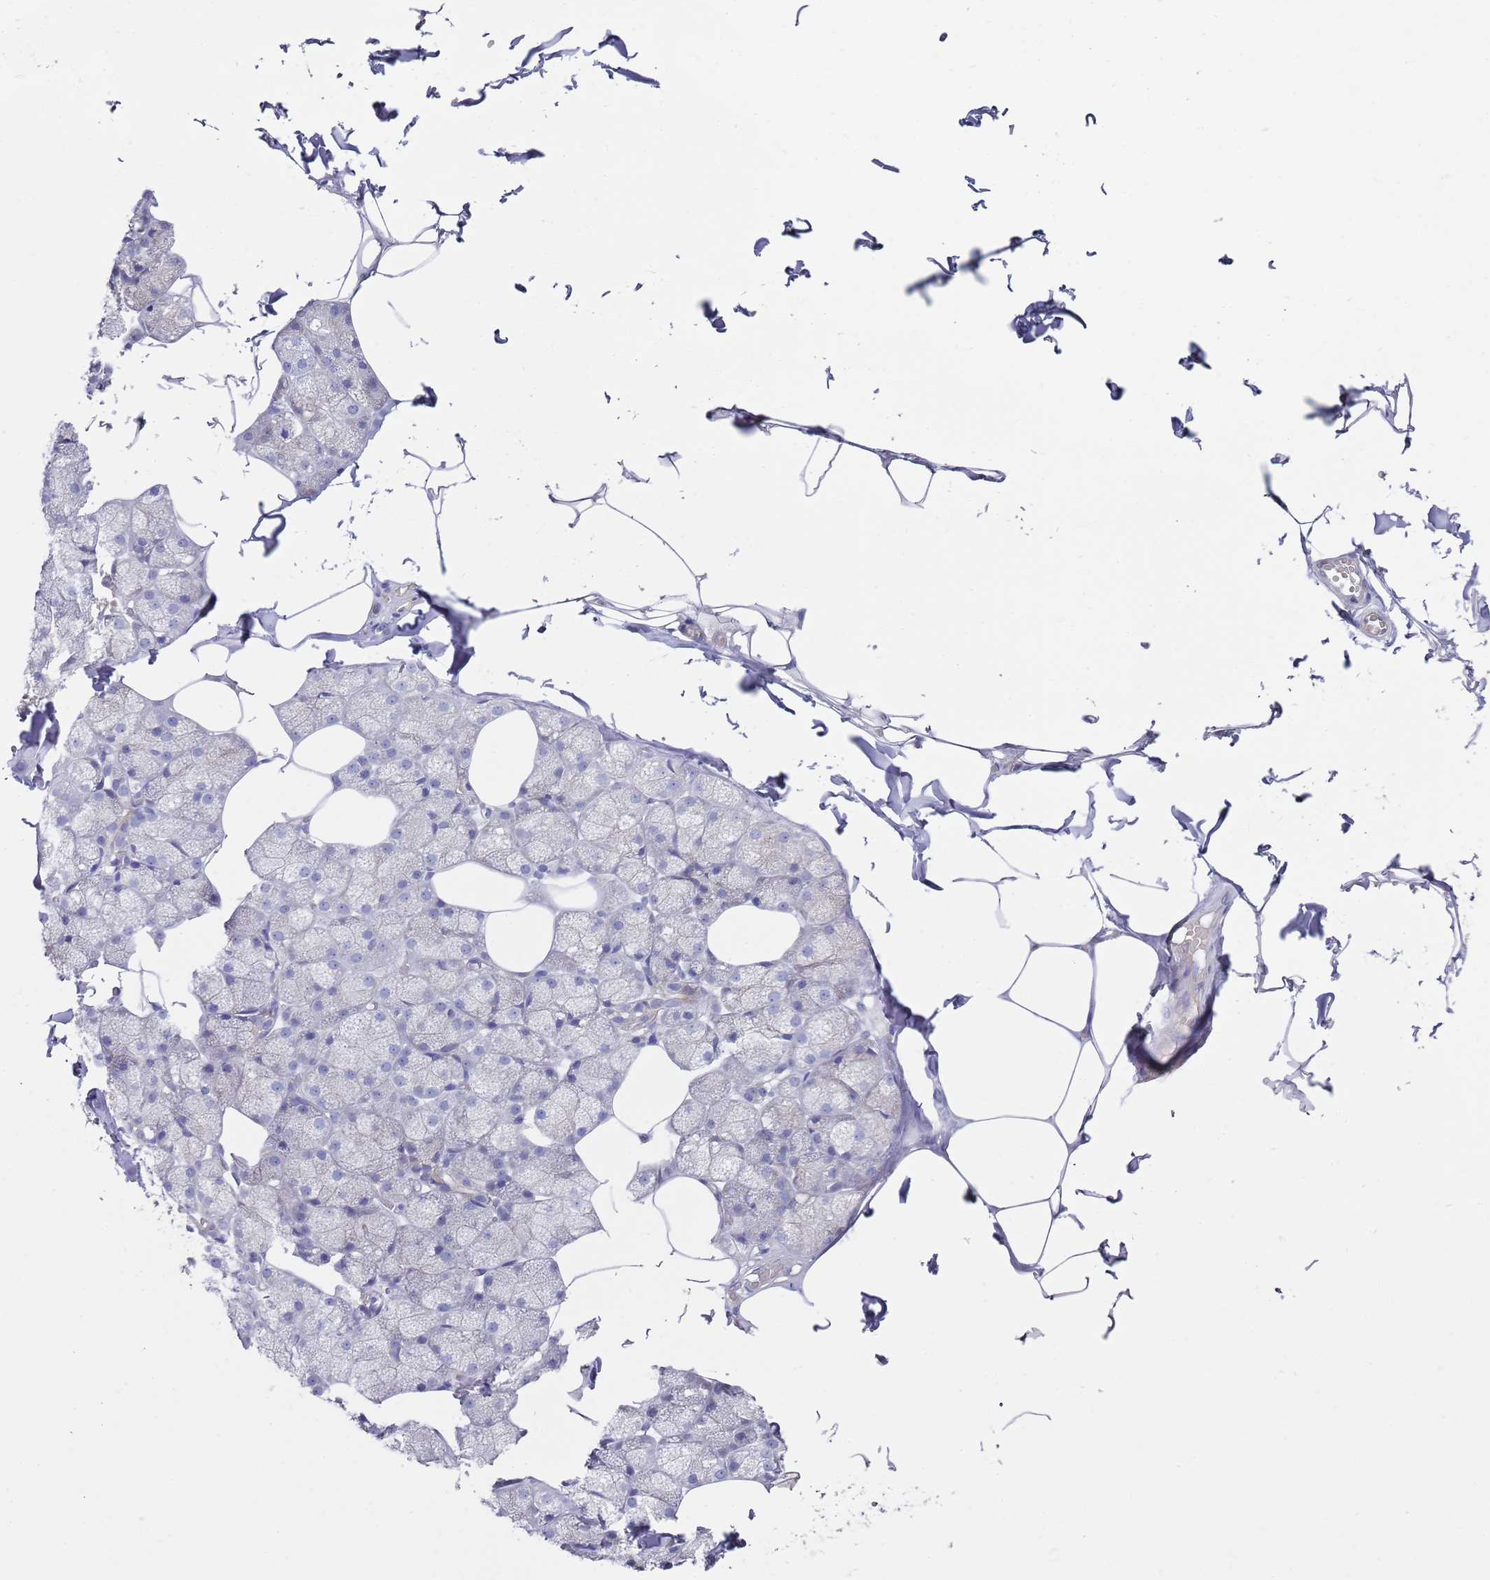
{"staining": {"intensity": "negative", "quantity": "none", "location": "none"}, "tissue": "adipose tissue", "cell_type": "Adipocytes", "image_type": "normal", "snomed": [{"axis": "morphology", "description": "Normal tissue, NOS"}, {"axis": "topography", "description": "Salivary gland"}, {"axis": "topography", "description": "Peripheral nerve tissue"}], "caption": "Immunohistochemistry (IHC) image of normal adipose tissue stained for a protein (brown), which displays no positivity in adipocytes.", "gene": "SCAPER", "patient": {"sex": "male", "age": 38}}